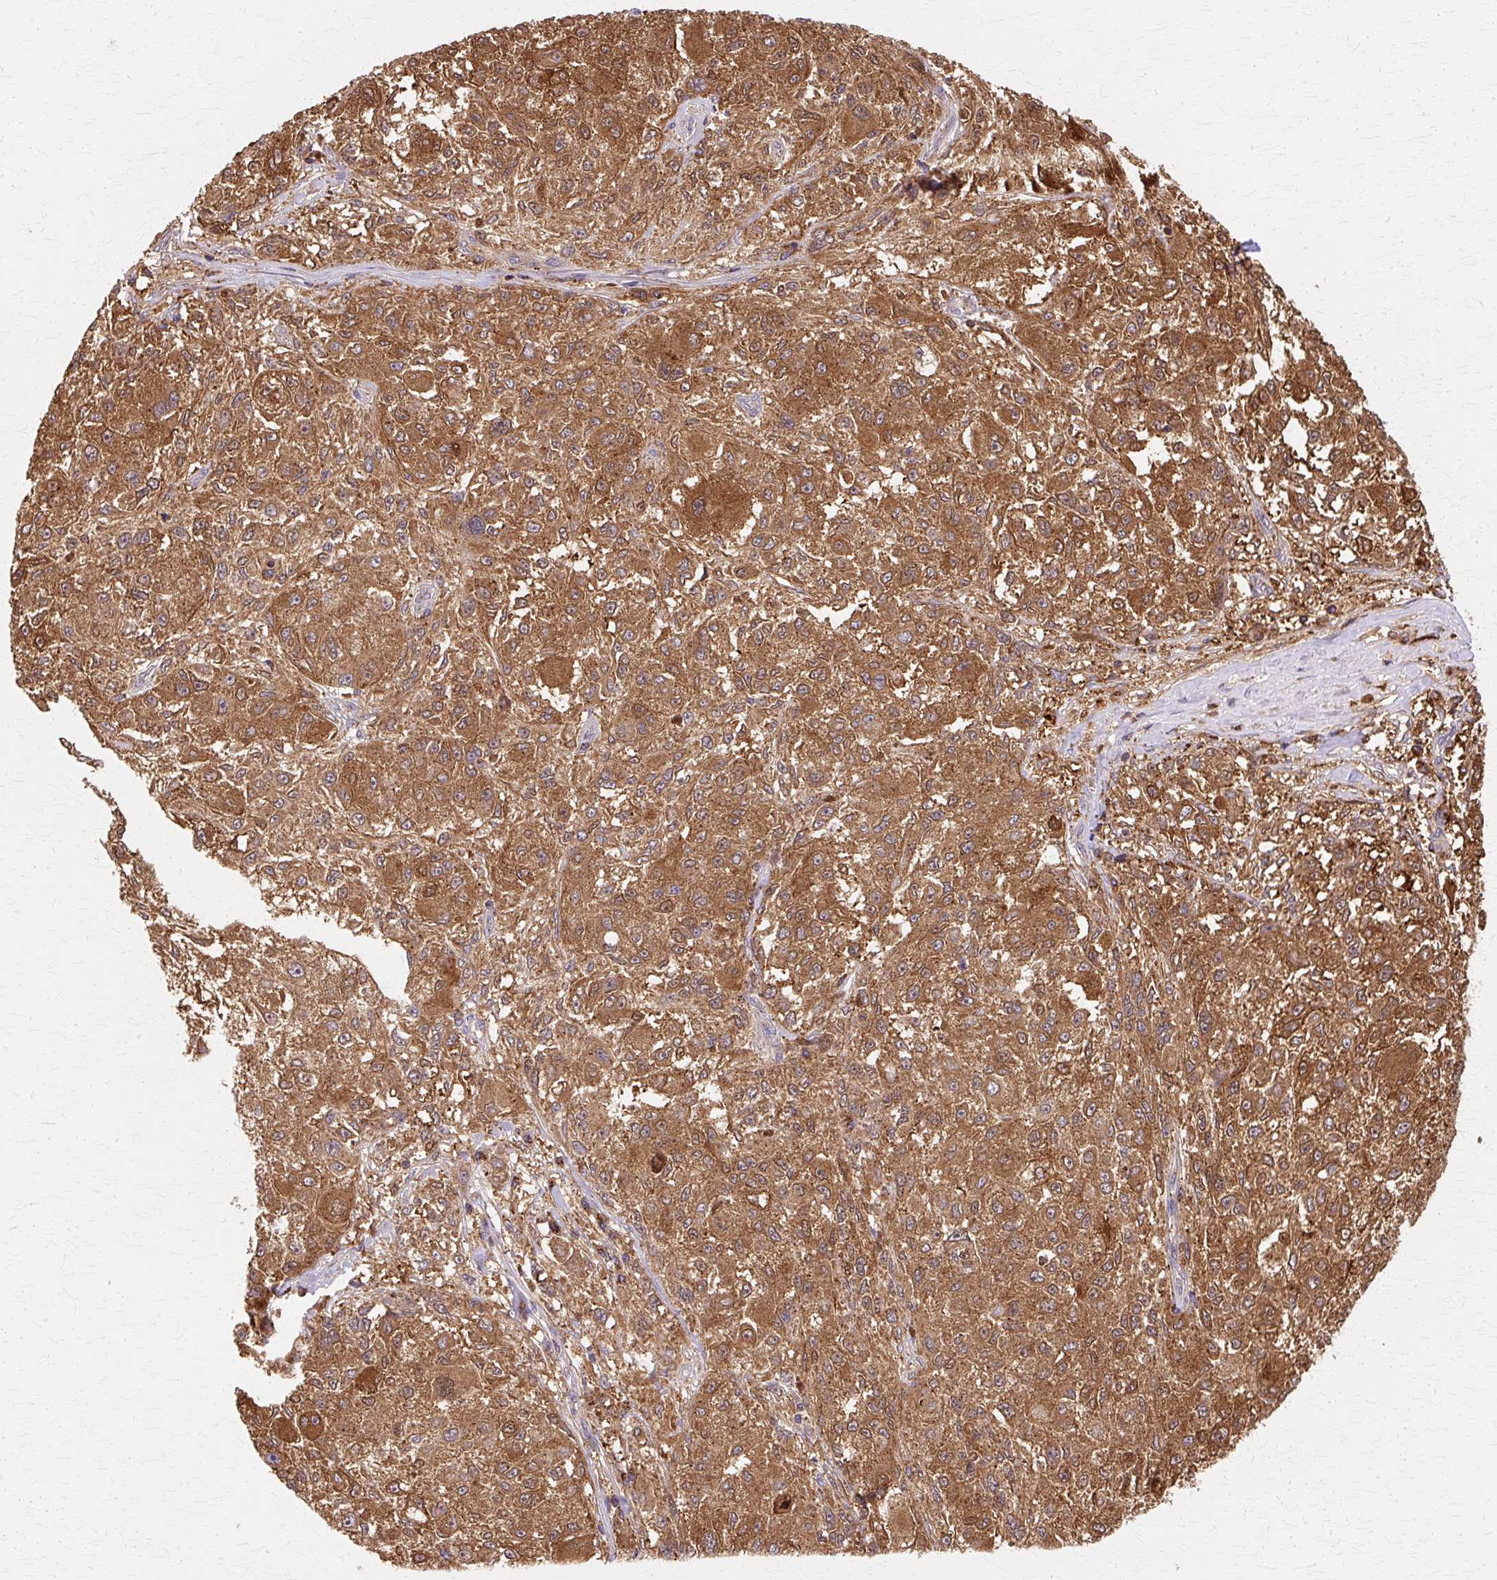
{"staining": {"intensity": "strong", "quantity": ">75%", "location": "cytoplasmic/membranous,nuclear"}, "tissue": "melanoma", "cell_type": "Tumor cells", "image_type": "cancer", "snomed": [{"axis": "morphology", "description": "Necrosis, NOS"}, {"axis": "morphology", "description": "Malignant melanoma, NOS"}, {"axis": "topography", "description": "Skin"}], "caption": "Malignant melanoma stained with a protein marker shows strong staining in tumor cells.", "gene": "COPB1", "patient": {"sex": "female", "age": 87}}